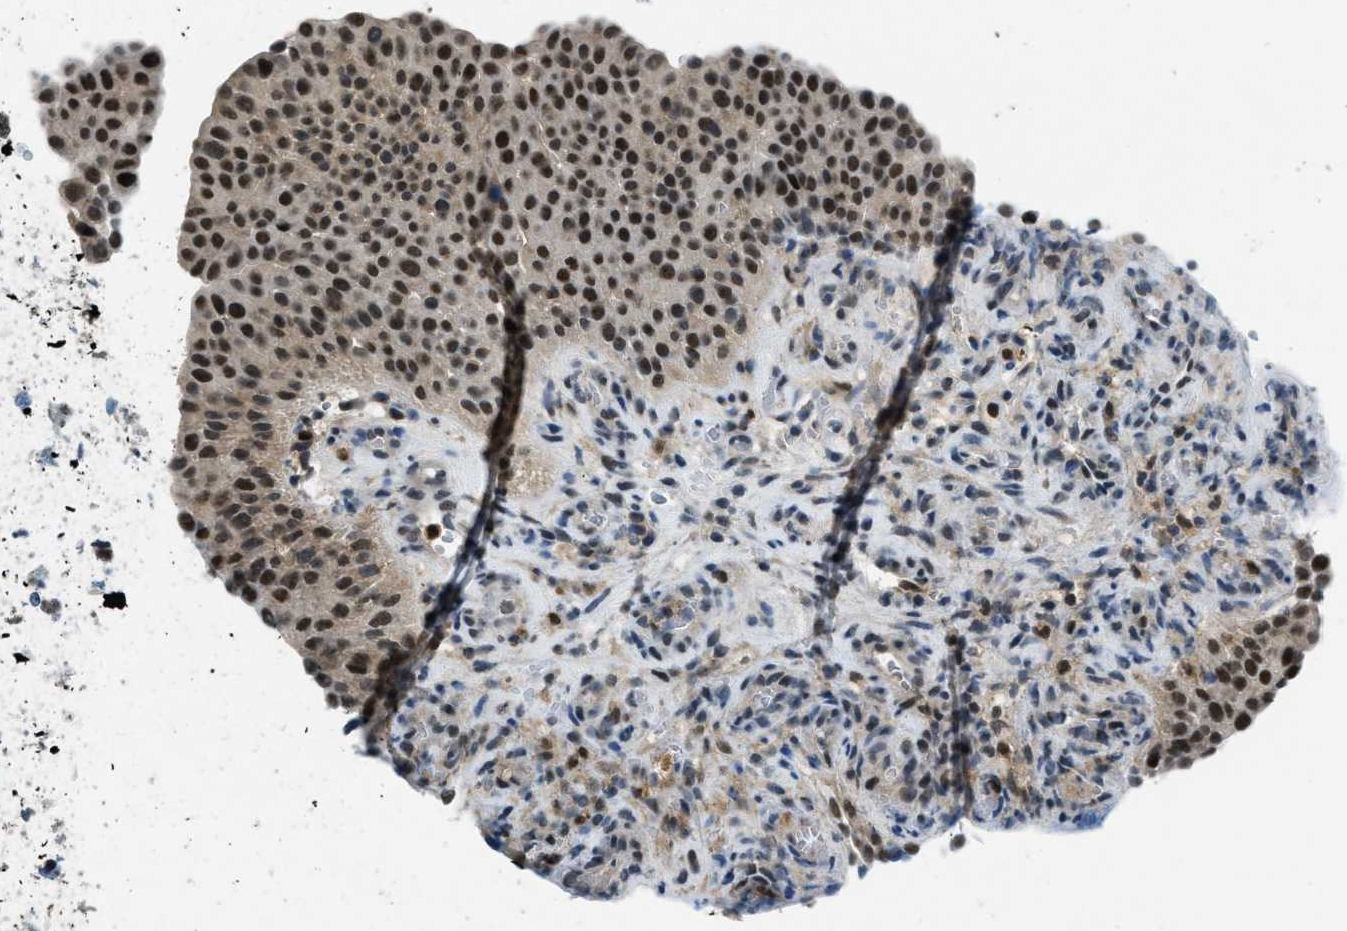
{"staining": {"intensity": "strong", "quantity": ">75%", "location": "nuclear"}, "tissue": "urothelial cancer", "cell_type": "Tumor cells", "image_type": "cancer", "snomed": [{"axis": "morphology", "description": "Urothelial carcinoma, Low grade"}, {"axis": "morphology", "description": "Urothelial carcinoma, High grade"}, {"axis": "topography", "description": "Urinary bladder"}], "caption": "DAB immunohistochemical staining of urothelial carcinoma (low-grade) reveals strong nuclear protein expression in about >75% of tumor cells.", "gene": "OGFR", "patient": {"sex": "male", "age": 35}}